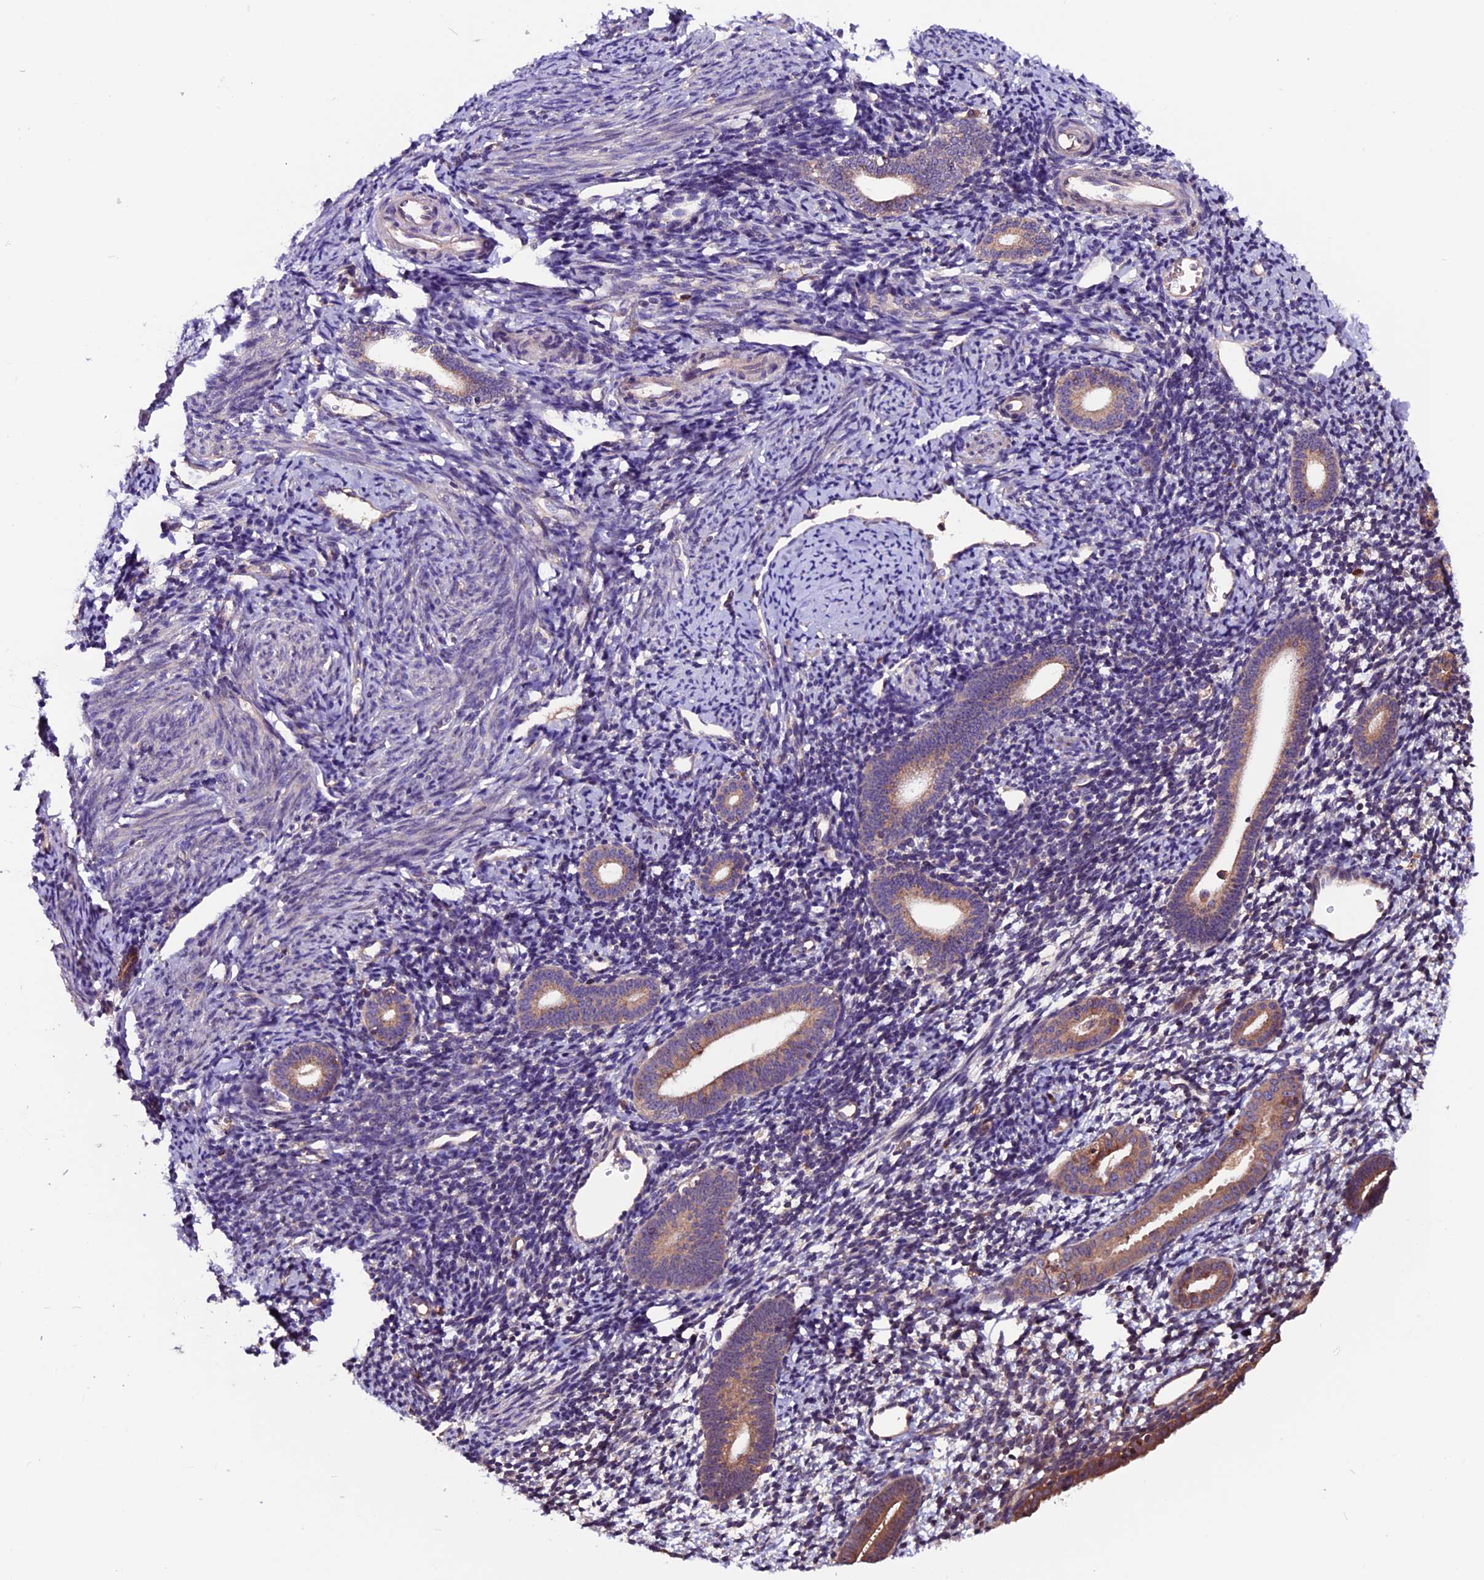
{"staining": {"intensity": "negative", "quantity": "none", "location": "none"}, "tissue": "endometrium", "cell_type": "Cells in endometrial stroma", "image_type": "normal", "snomed": [{"axis": "morphology", "description": "Normal tissue, NOS"}, {"axis": "topography", "description": "Endometrium"}], "caption": "Immunohistochemistry (IHC) image of benign endometrium stained for a protein (brown), which displays no staining in cells in endometrial stroma.", "gene": "ZNF598", "patient": {"sex": "female", "age": 56}}